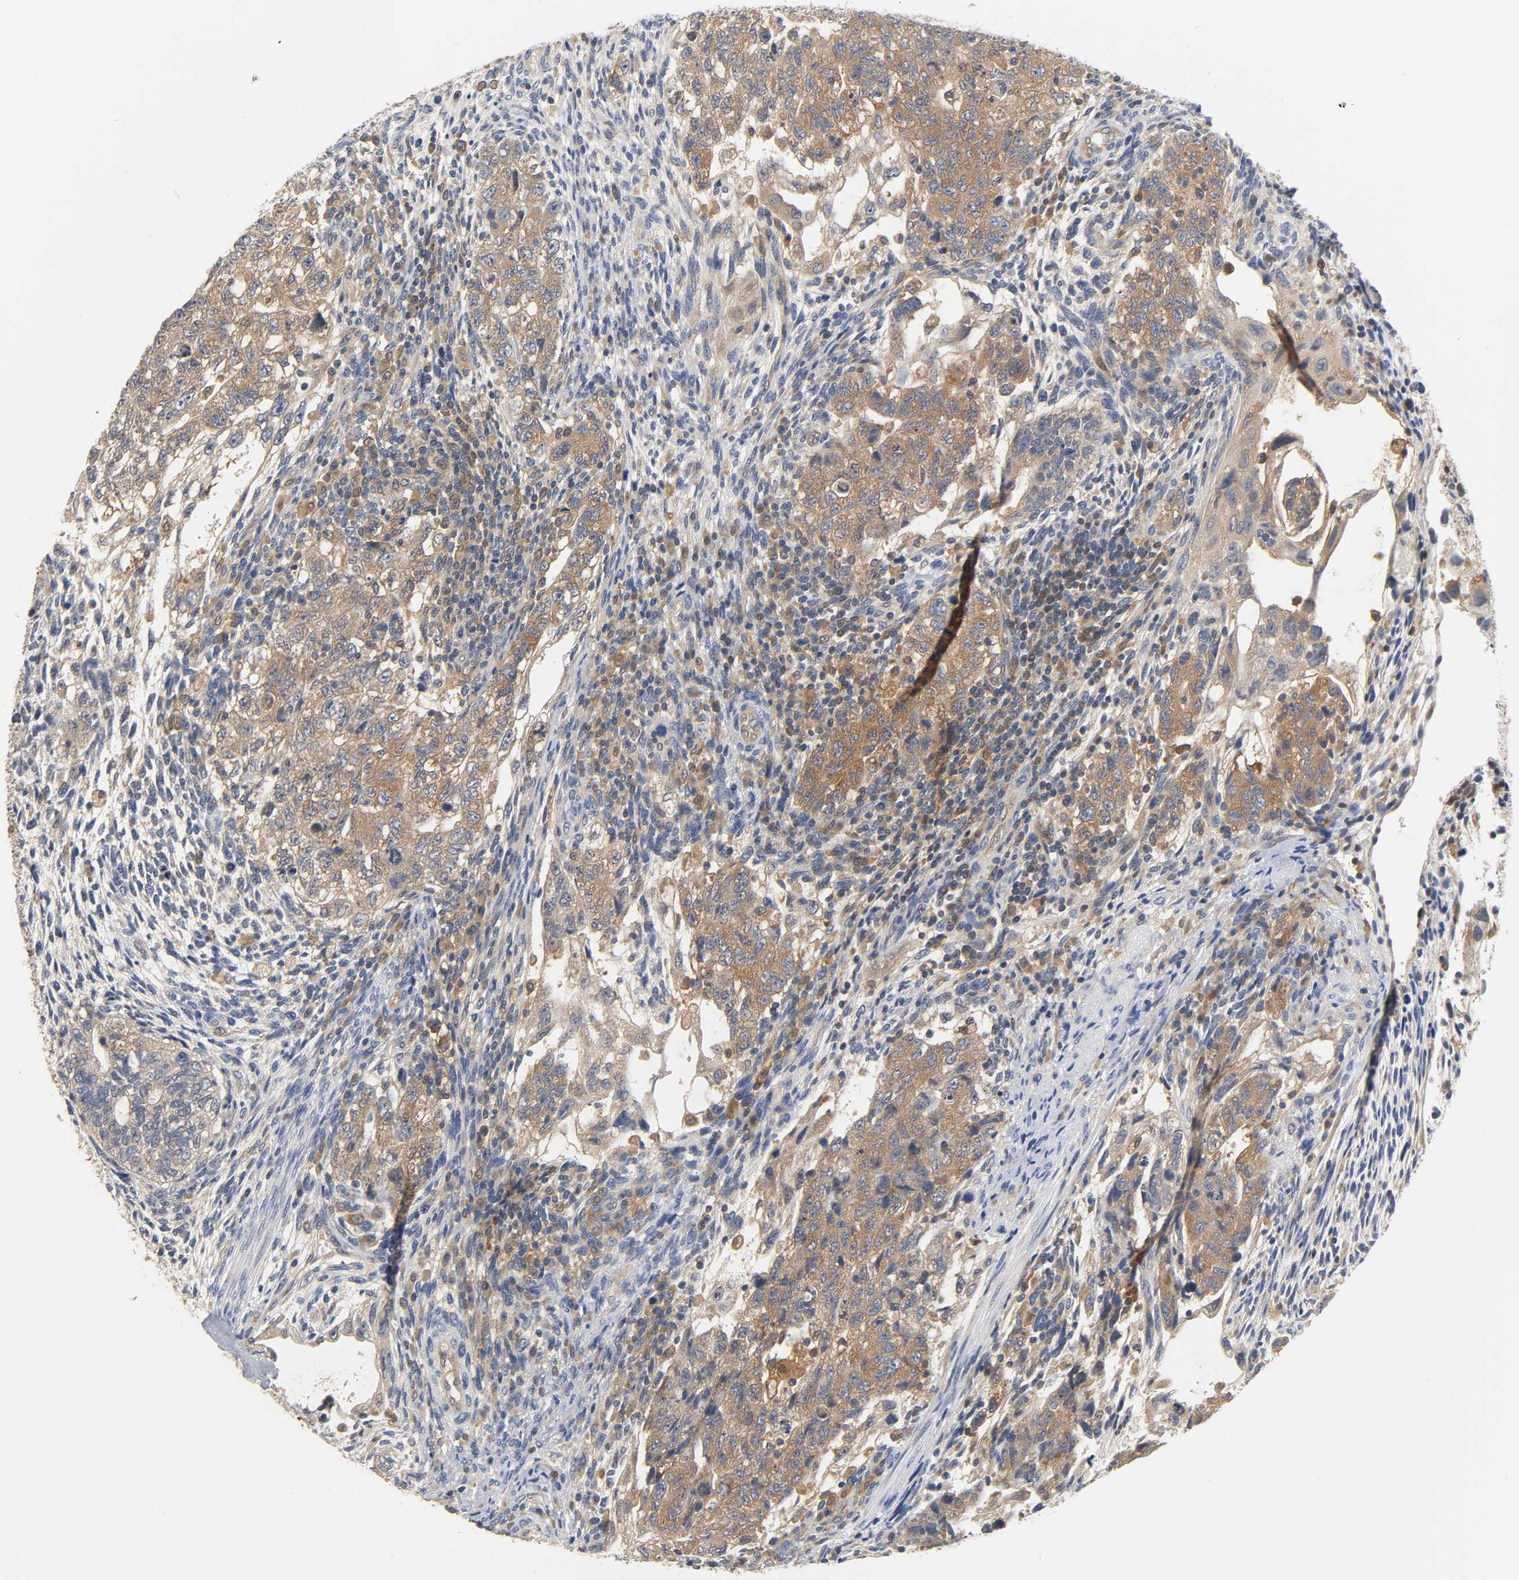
{"staining": {"intensity": "moderate", "quantity": ">75%", "location": "cytoplasmic/membranous"}, "tissue": "testis cancer", "cell_type": "Tumor cells", "image_type": "cancer", "snomed": [{"axis": "morphology", "description": "Normal tissue, NOS"}, {"axis": "morphology", "description": "Carcinoma, Embryonal, NOS"}, {"axis": "topography", "description": "Testis"}], "caption": "Immunohistochemistry (IHC) (DAB (3,3'-diaminobenzidine)) staining of testis cancer (embryonal carcinoma) displays moderate cytoplasmic/membranous protein expression in about >75% of tumor cells.", "gene": "FYN", "patient": {"sex": "male", "age": 36}}